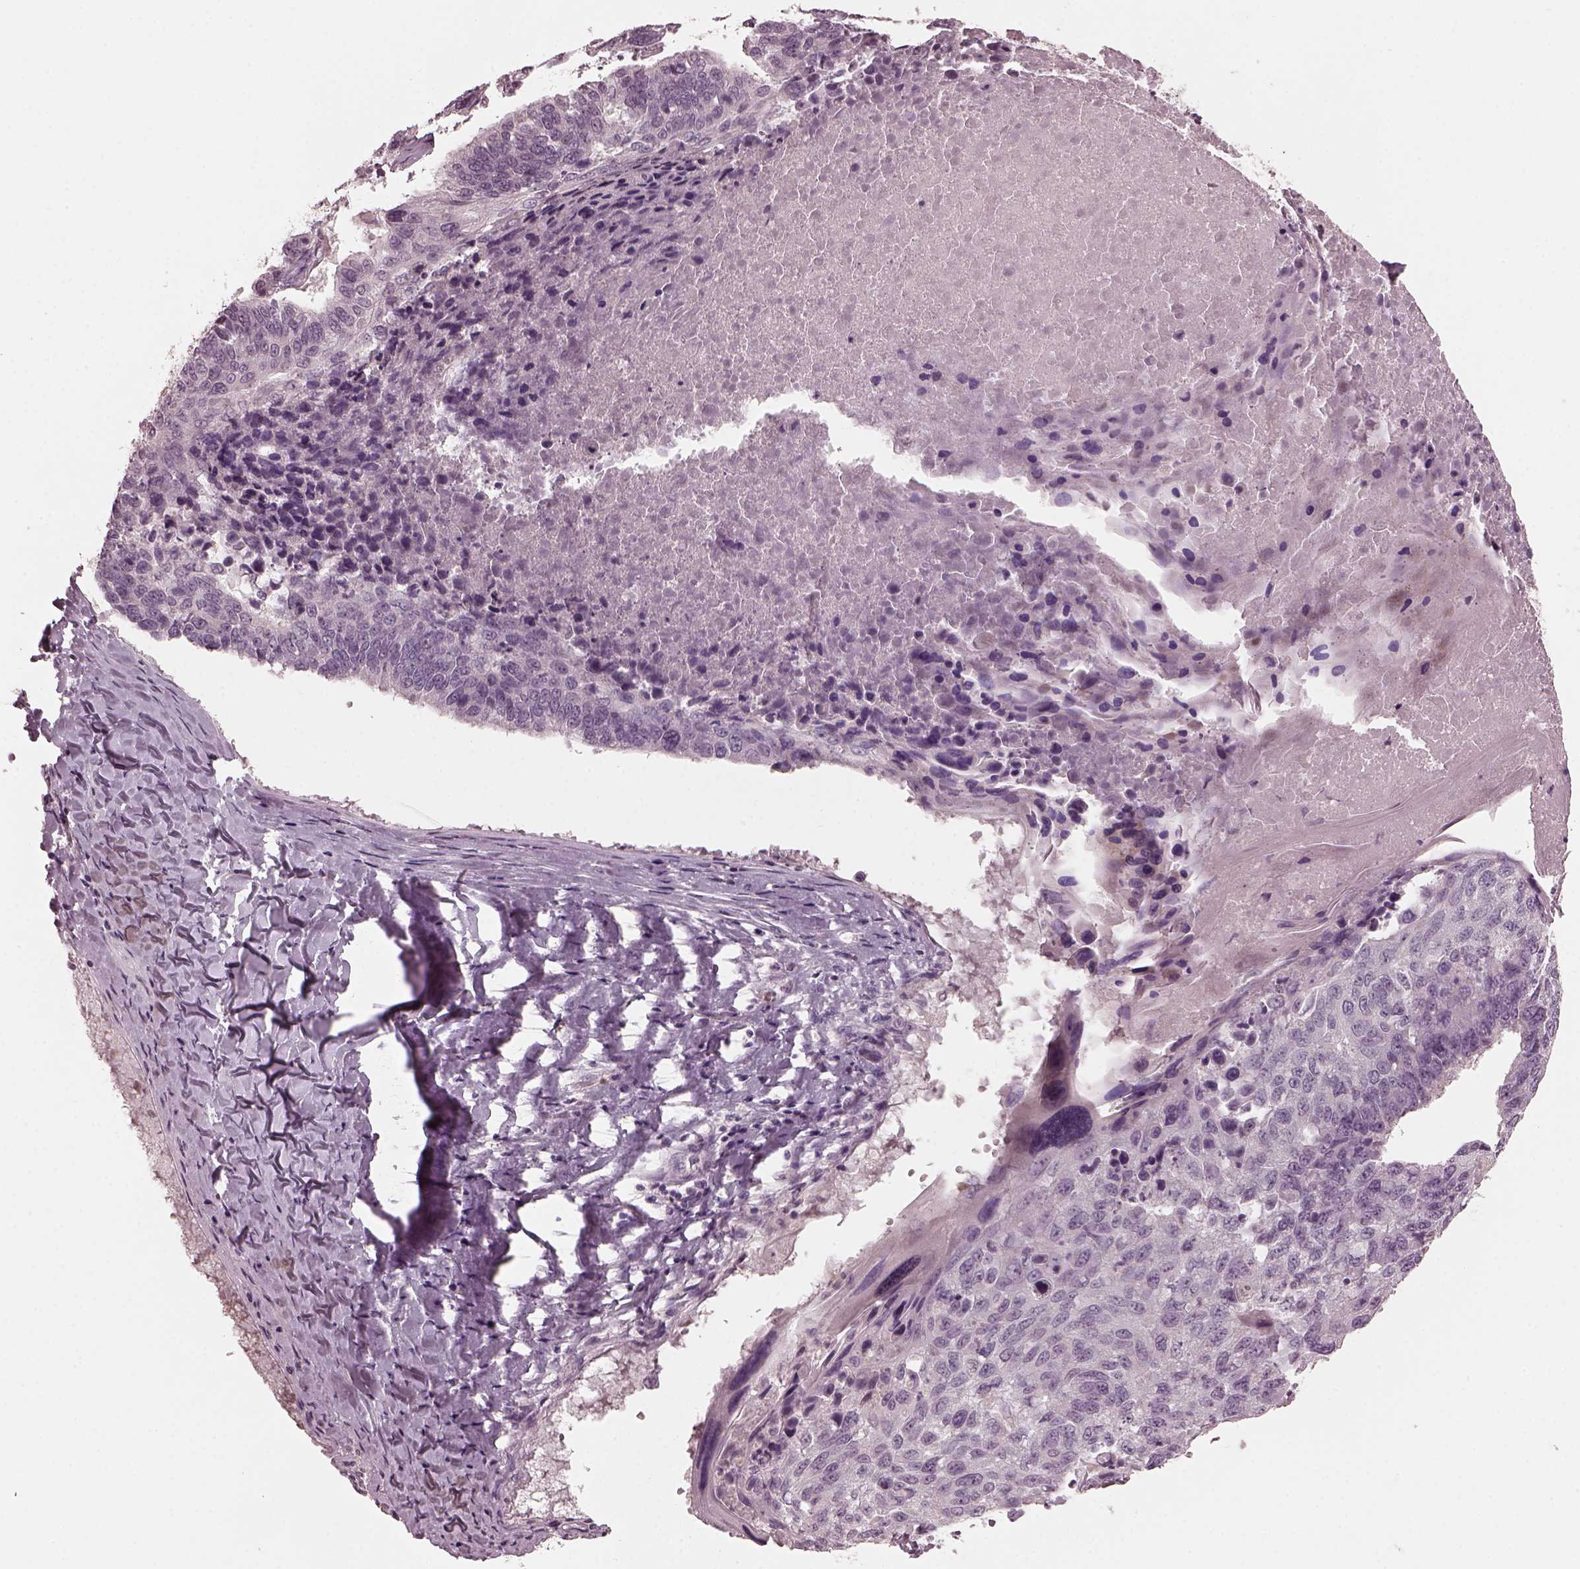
{"staining": {"intensity": "negative", "quantity": "none", "location": "none"}, "tissue": "lung cancer", "cell_type": "Tumor cells", "image_type": "cancer", "snomed": [{"axis": "morphology", "description": "Squamous cell carcinoma, NOS"}, {"axis": "topography", "description": "Lung"}], "caption": "There is no significant staining in tumor cells of lung cancer.", "gene": "RCVRN", "patient": {"sex": "male", "age": 73}}